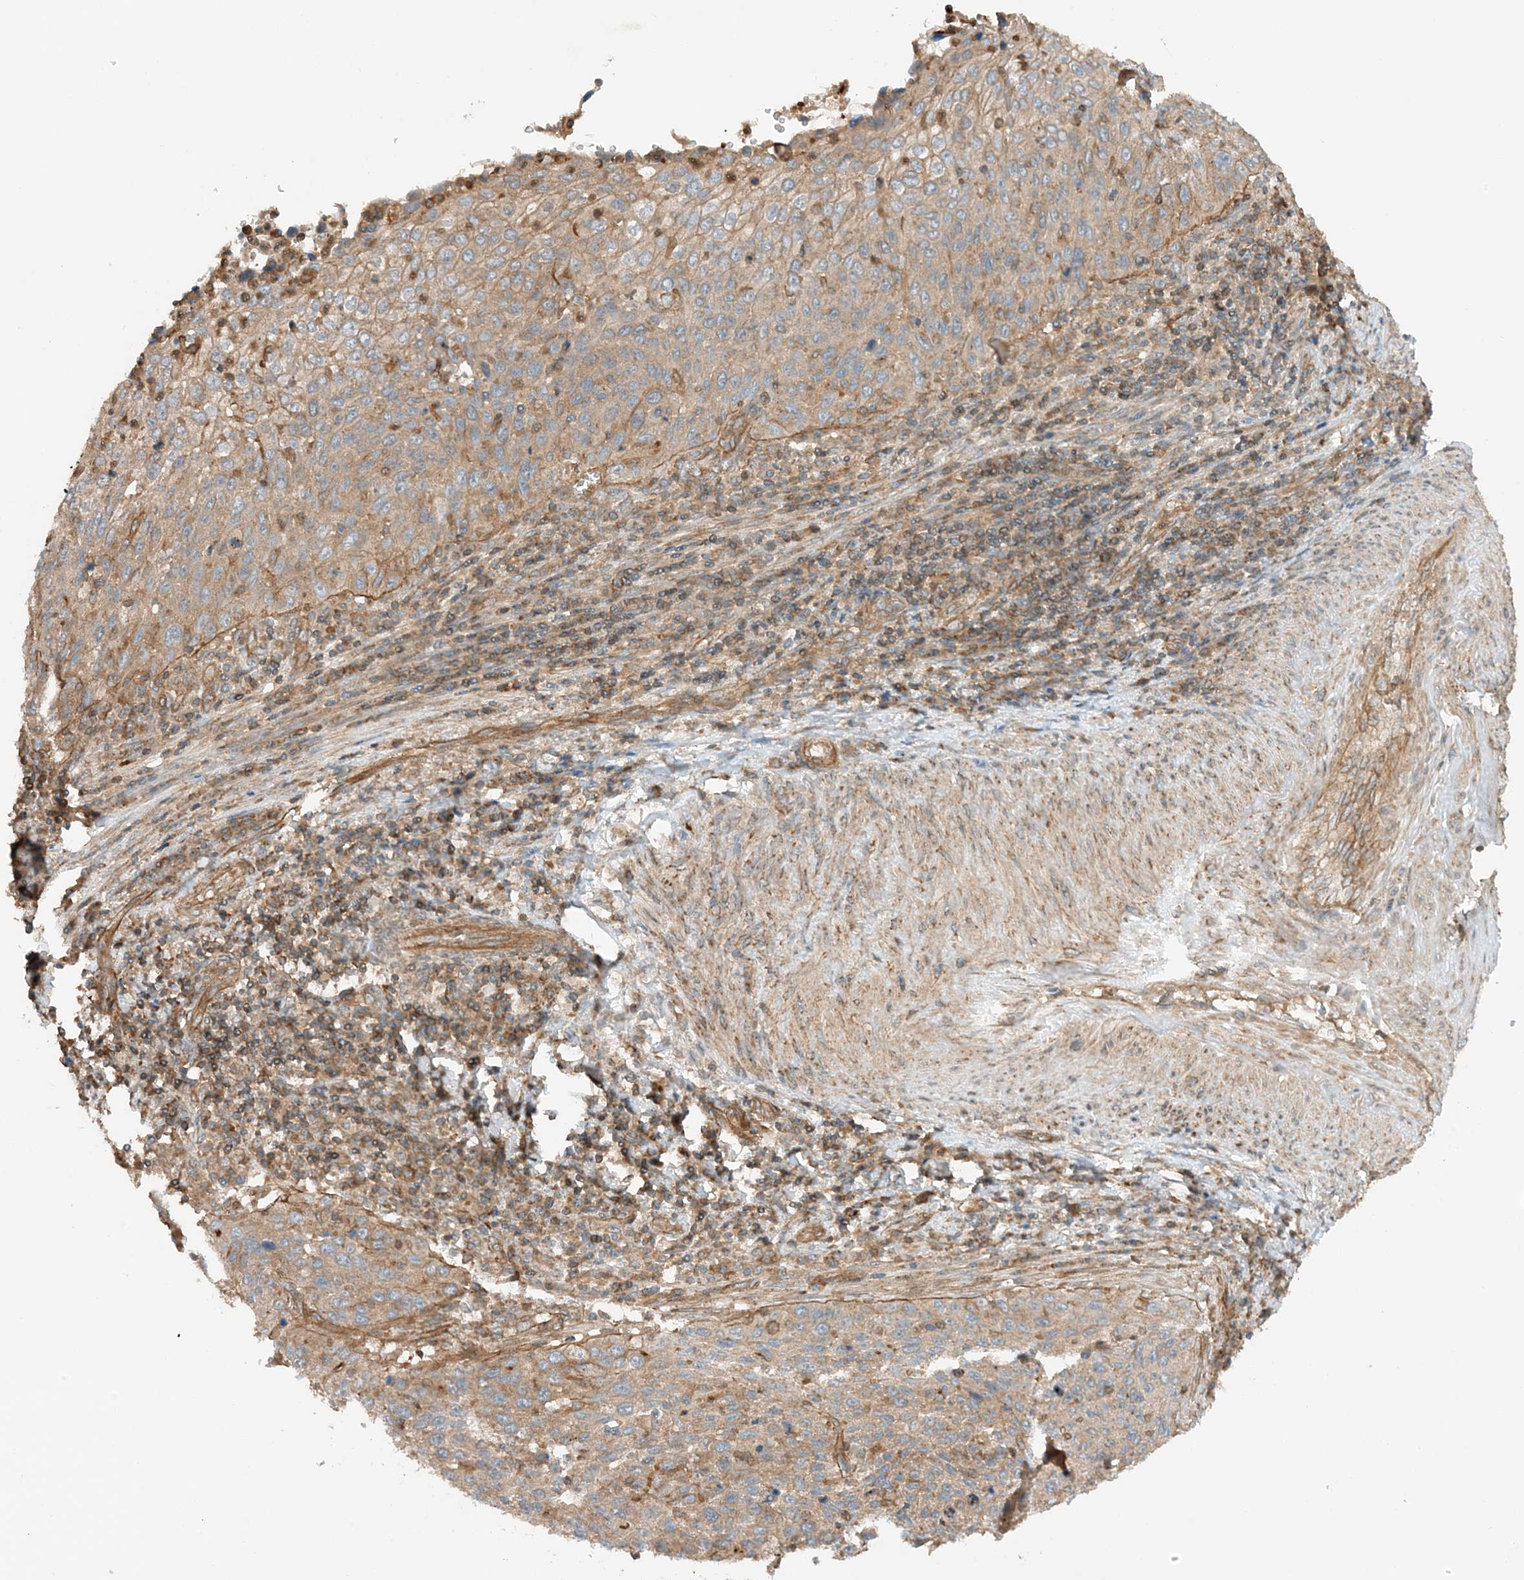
{"staining": {"intensity": "moderate", "quantity": "25%-75%", "location": "cytoplasmic/membranous"}, "tissue": "cervical cancer", "cell_type": "Tumor cells", "image_type": "cancer", "snomed": [{"axis": "morphology", "description": "Squamous cell carcinoma, NOS"}, {"axis": "topography", "description": "Cervix"}], "caption": "Protein analysis of cervical cancer (squamous cell carcinoma) tissue reveals moderate cytoplasmic/membranous staining in about 25%-75% of tumor cells. (IHC, brightfield microscopy, high magnification).", "gene": "SLC25A12", "patient": {"sex": "female", "age": 32}}